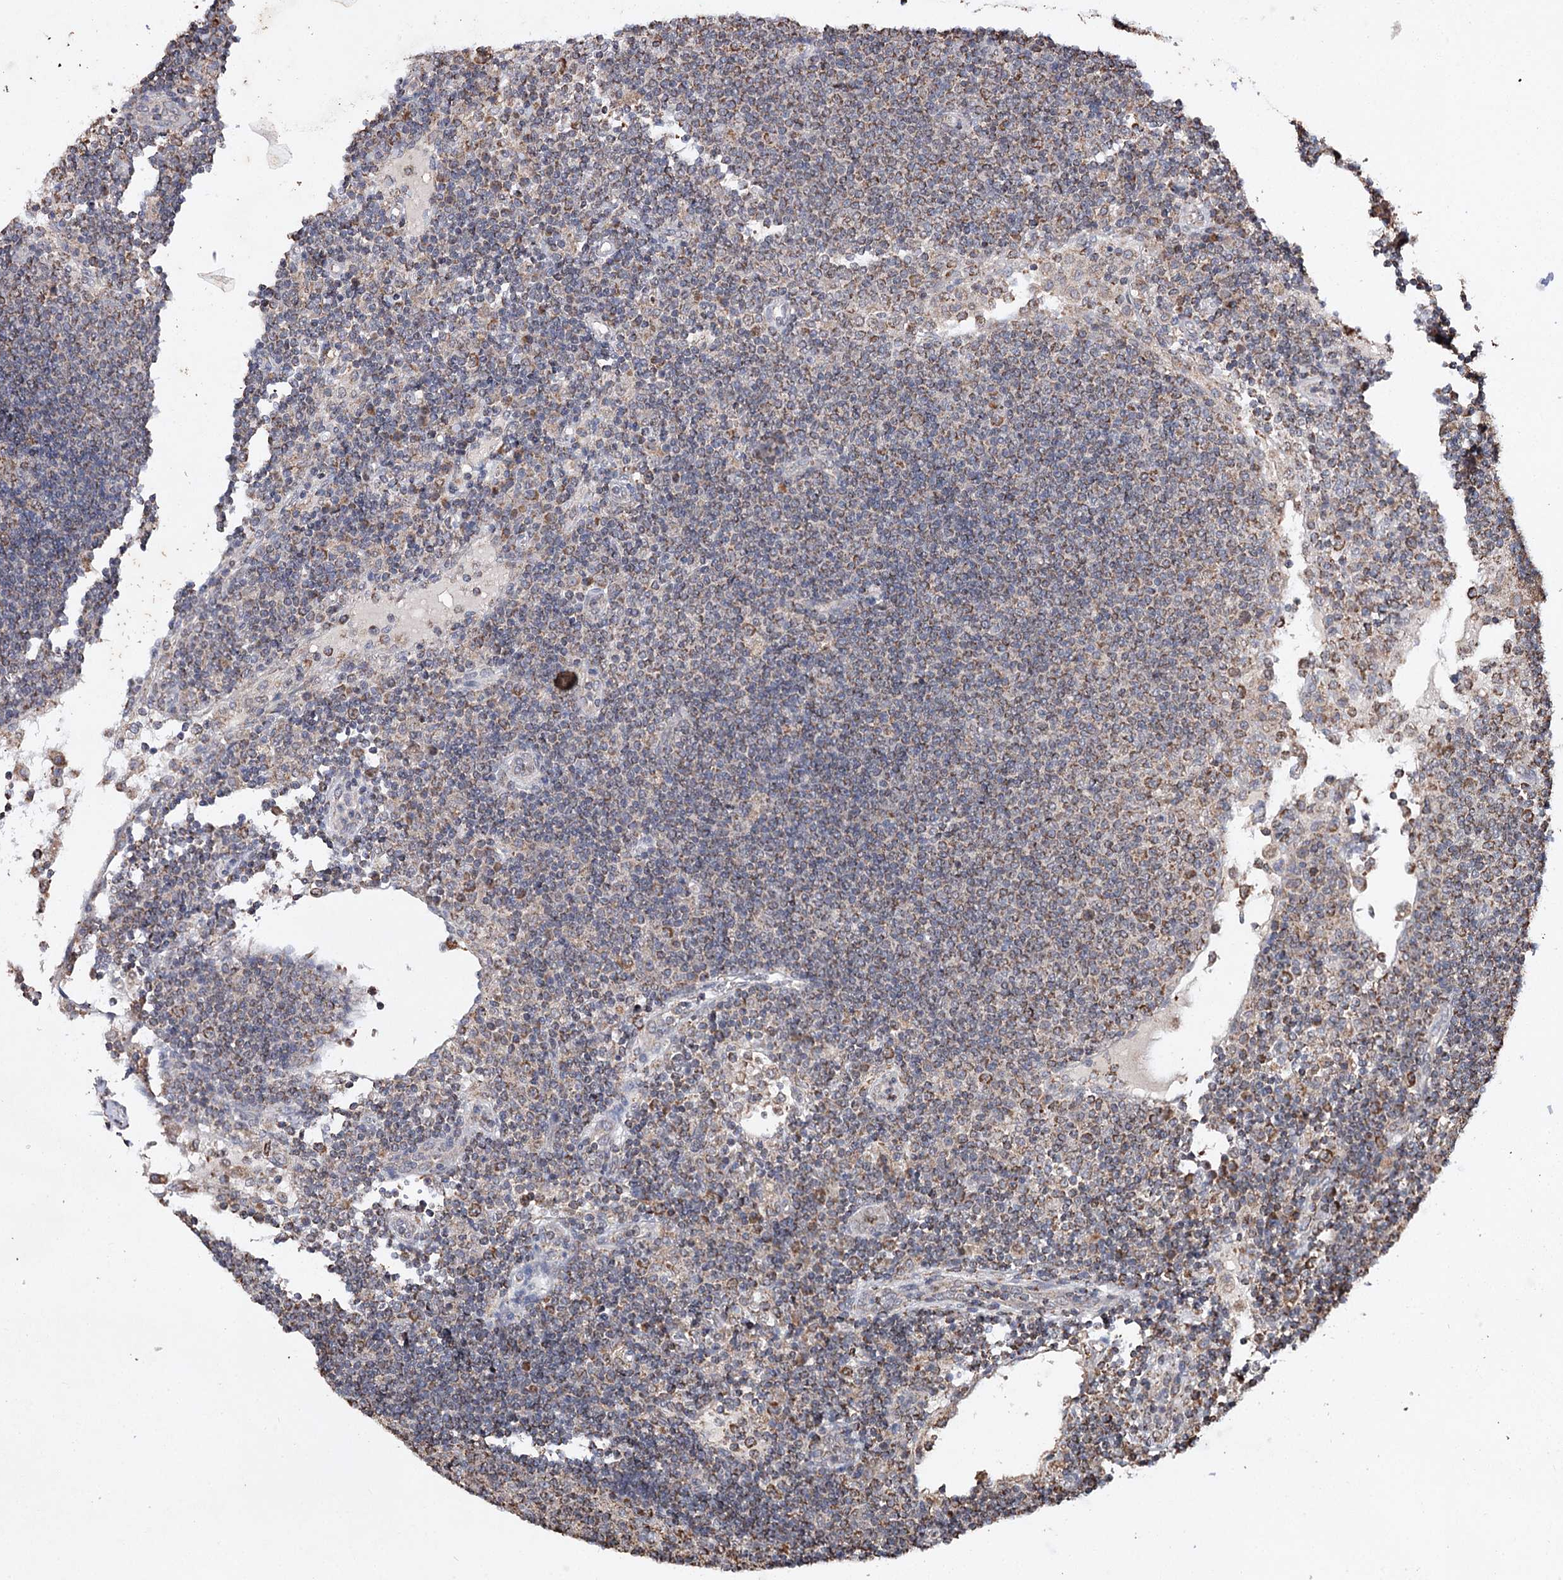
{"staining": {"intensity": "moderate", "quantity": "<25%", "location": "cytoplasmic/membranous"}, "tissue": "lymph node", "cell_type": "Germinal center cells", "image_type": "normal", "snomed": [{"axis": "morphology", "description": "Normal tissue, NOS"}, {"axis": "topography", "description": "Lymph node"}], "caption": "The micrograph exhibits a brown stain indicating the presence of a protein in the cytoplasmic/membranous of germinal center cells in lymph node.", "gene": "PIK3CB", "patient": {"sex": "female", "age": 53}}